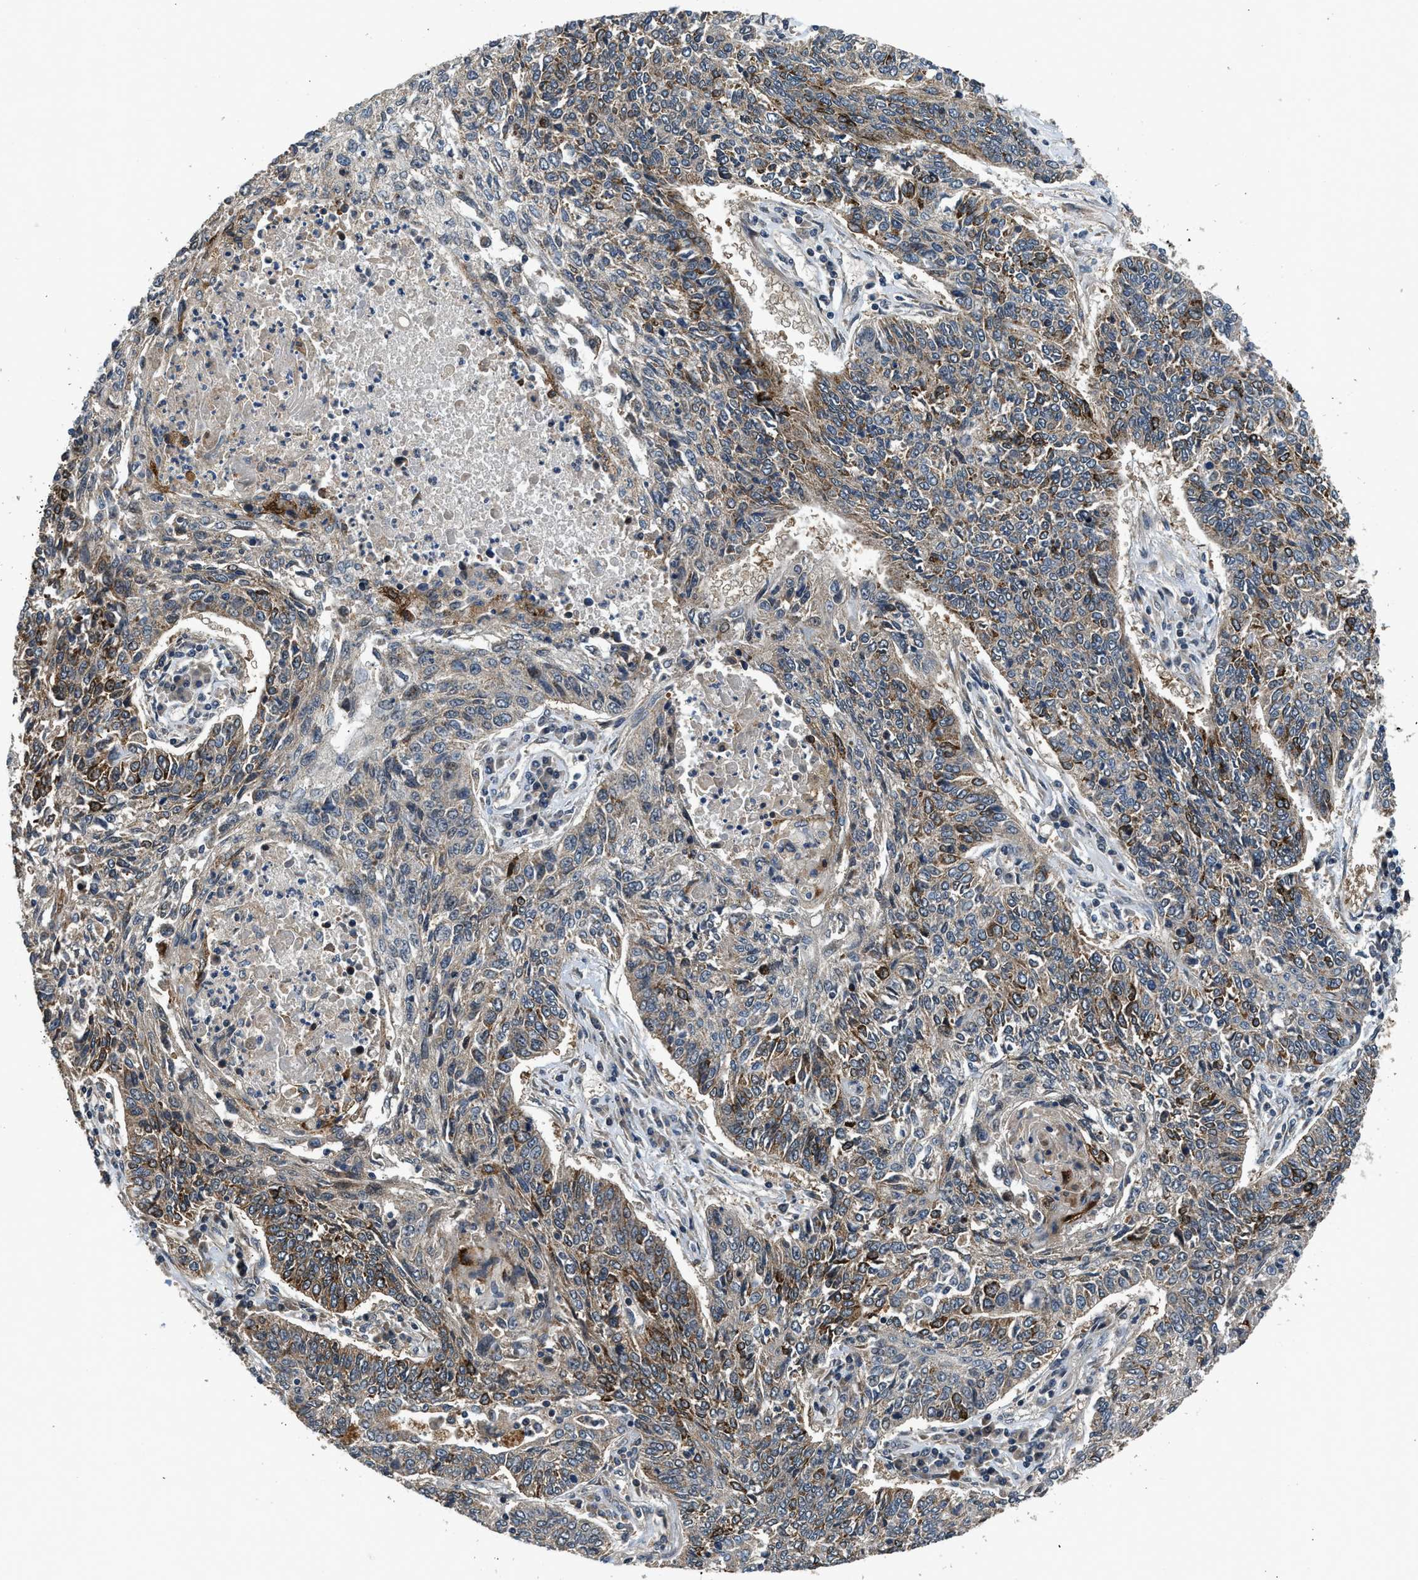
{"staining": {"intensity": "moderate", "quantity": "25%-75%", "location": "cytoplasmic/membranous"}, "tissue": "lung cancer", "cell_type": "Tumor cells", "image_type": "cancer", "snomed": [{"axis": "morphology", "description": "Normal tissue, NOS"}, {"axis": "morphology", "description": "Squamous cell carcinoma, NOS"}, {"axis": "topography", "description": "Cartilage tissue"}, {"axis": "topography", "description": "Bronchus"}, {"axis": "topography", "description": "Lung"}], "caption": "Immunohistochemistry image of human squamous cell carcinoma (lung) stained for a protein (brown), which reveals medium levels of moderate cytoplasmic/membranous expression in about 25%-75% of tumor cells.", "gene": "IL3RA", "patient": {"sex": "female", "age": 49}}